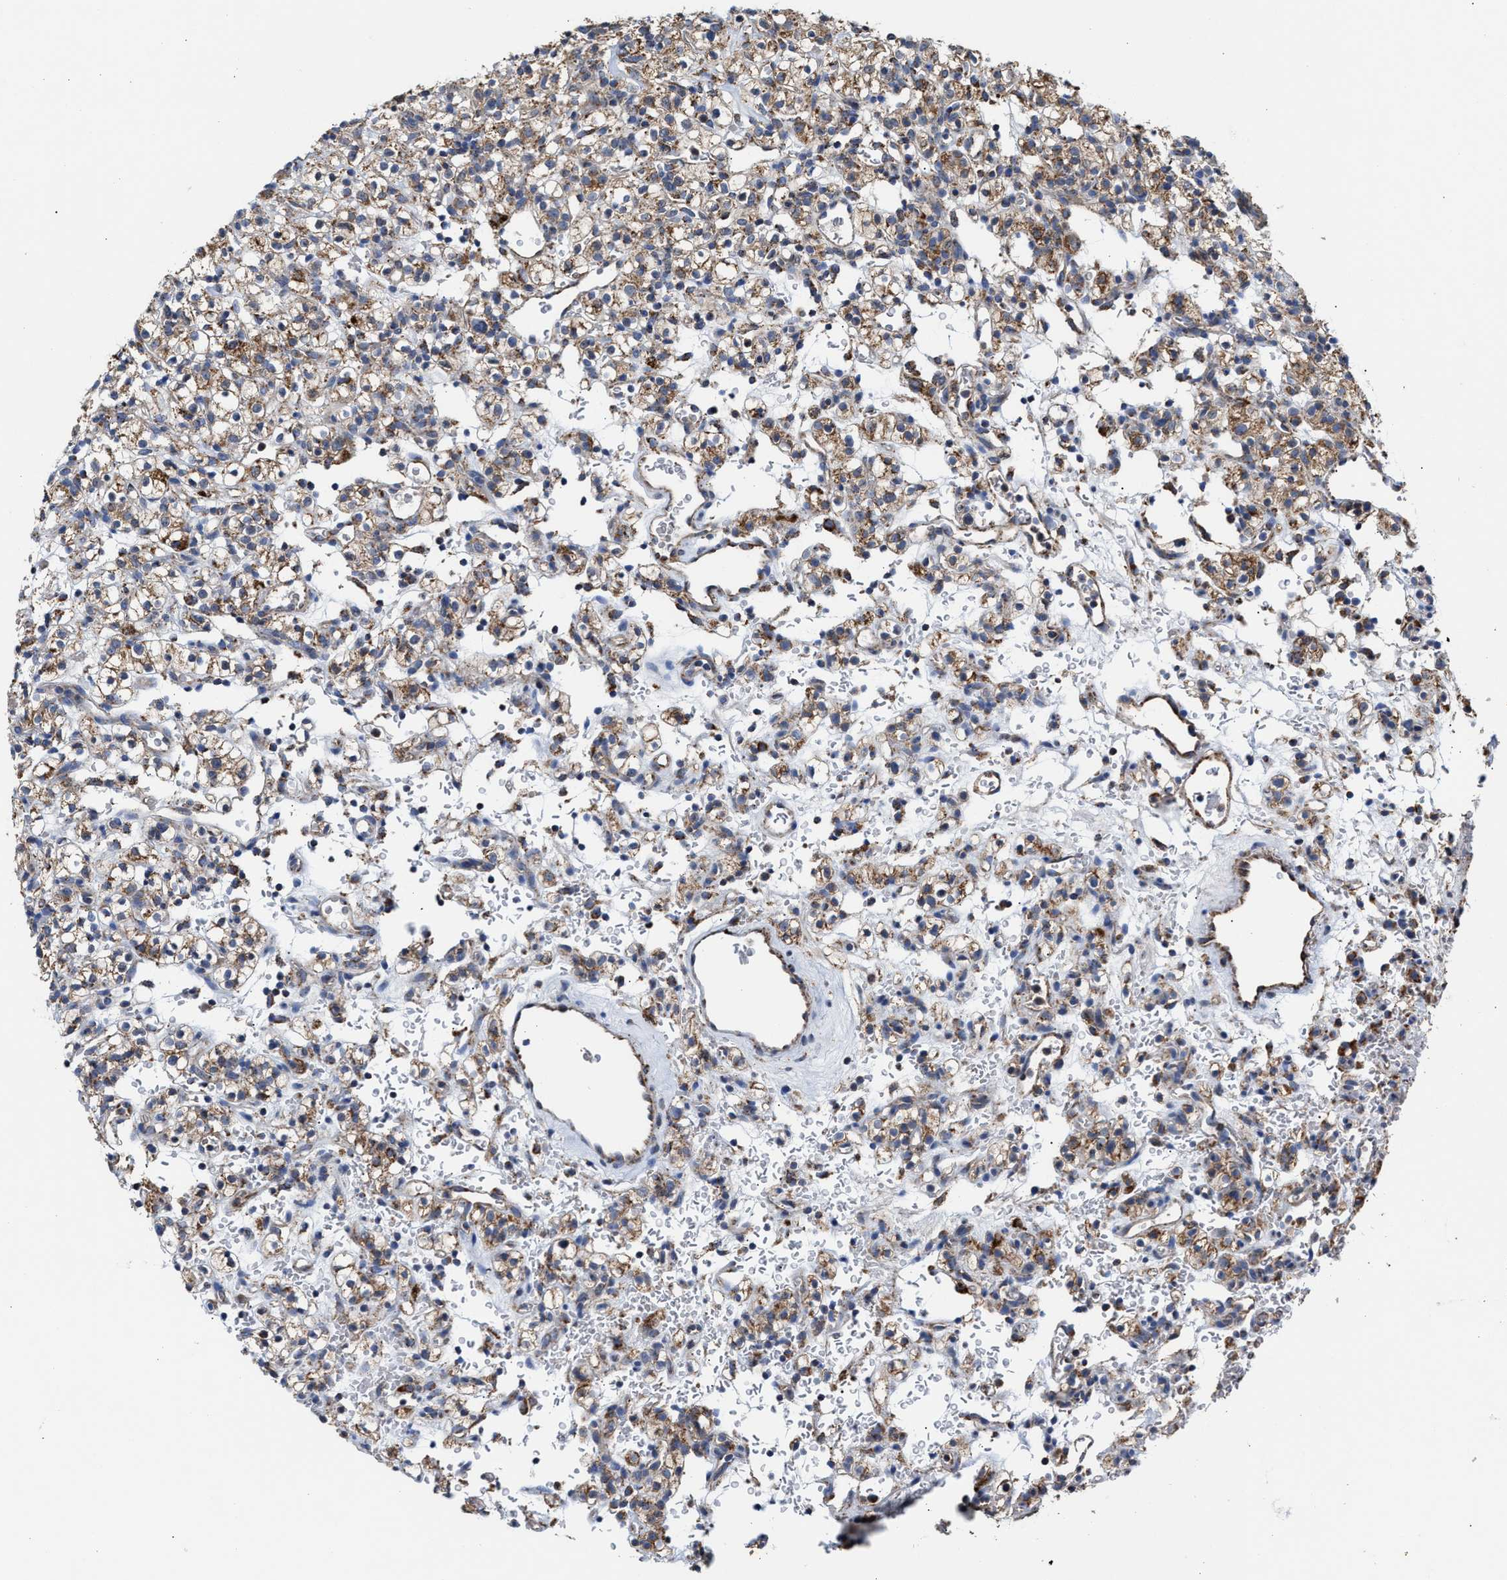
{"staining": {"intensity": "moderate", "quantity": ">75%", "location": "cytoplasmic/membranous"}, "tissue": "renal cancer", "cell_type": "Tumor cells", "image_type": "cancer", "snomed": [{"axis": "morphology", "description": "Normal tissue, NOS"}, {"axis": "morphology", "description": "Adenocarcinoma, NOS"}, {"axis": "topography", "description": "Kidney"}], "caption": "Immunohistochemistry (IHC) histopathology image of neoplastic tissue: renal adenocarcinoma stained using immunohistochemistry demonstrates medium levels of moderate protein expression localized specifically in the cytoplasmic/membranous of tumor cells, appearing as a cytoplasmic/membranous brown color.", "gene": "MECR", "patient": {"sex": "female", "age": 72}}